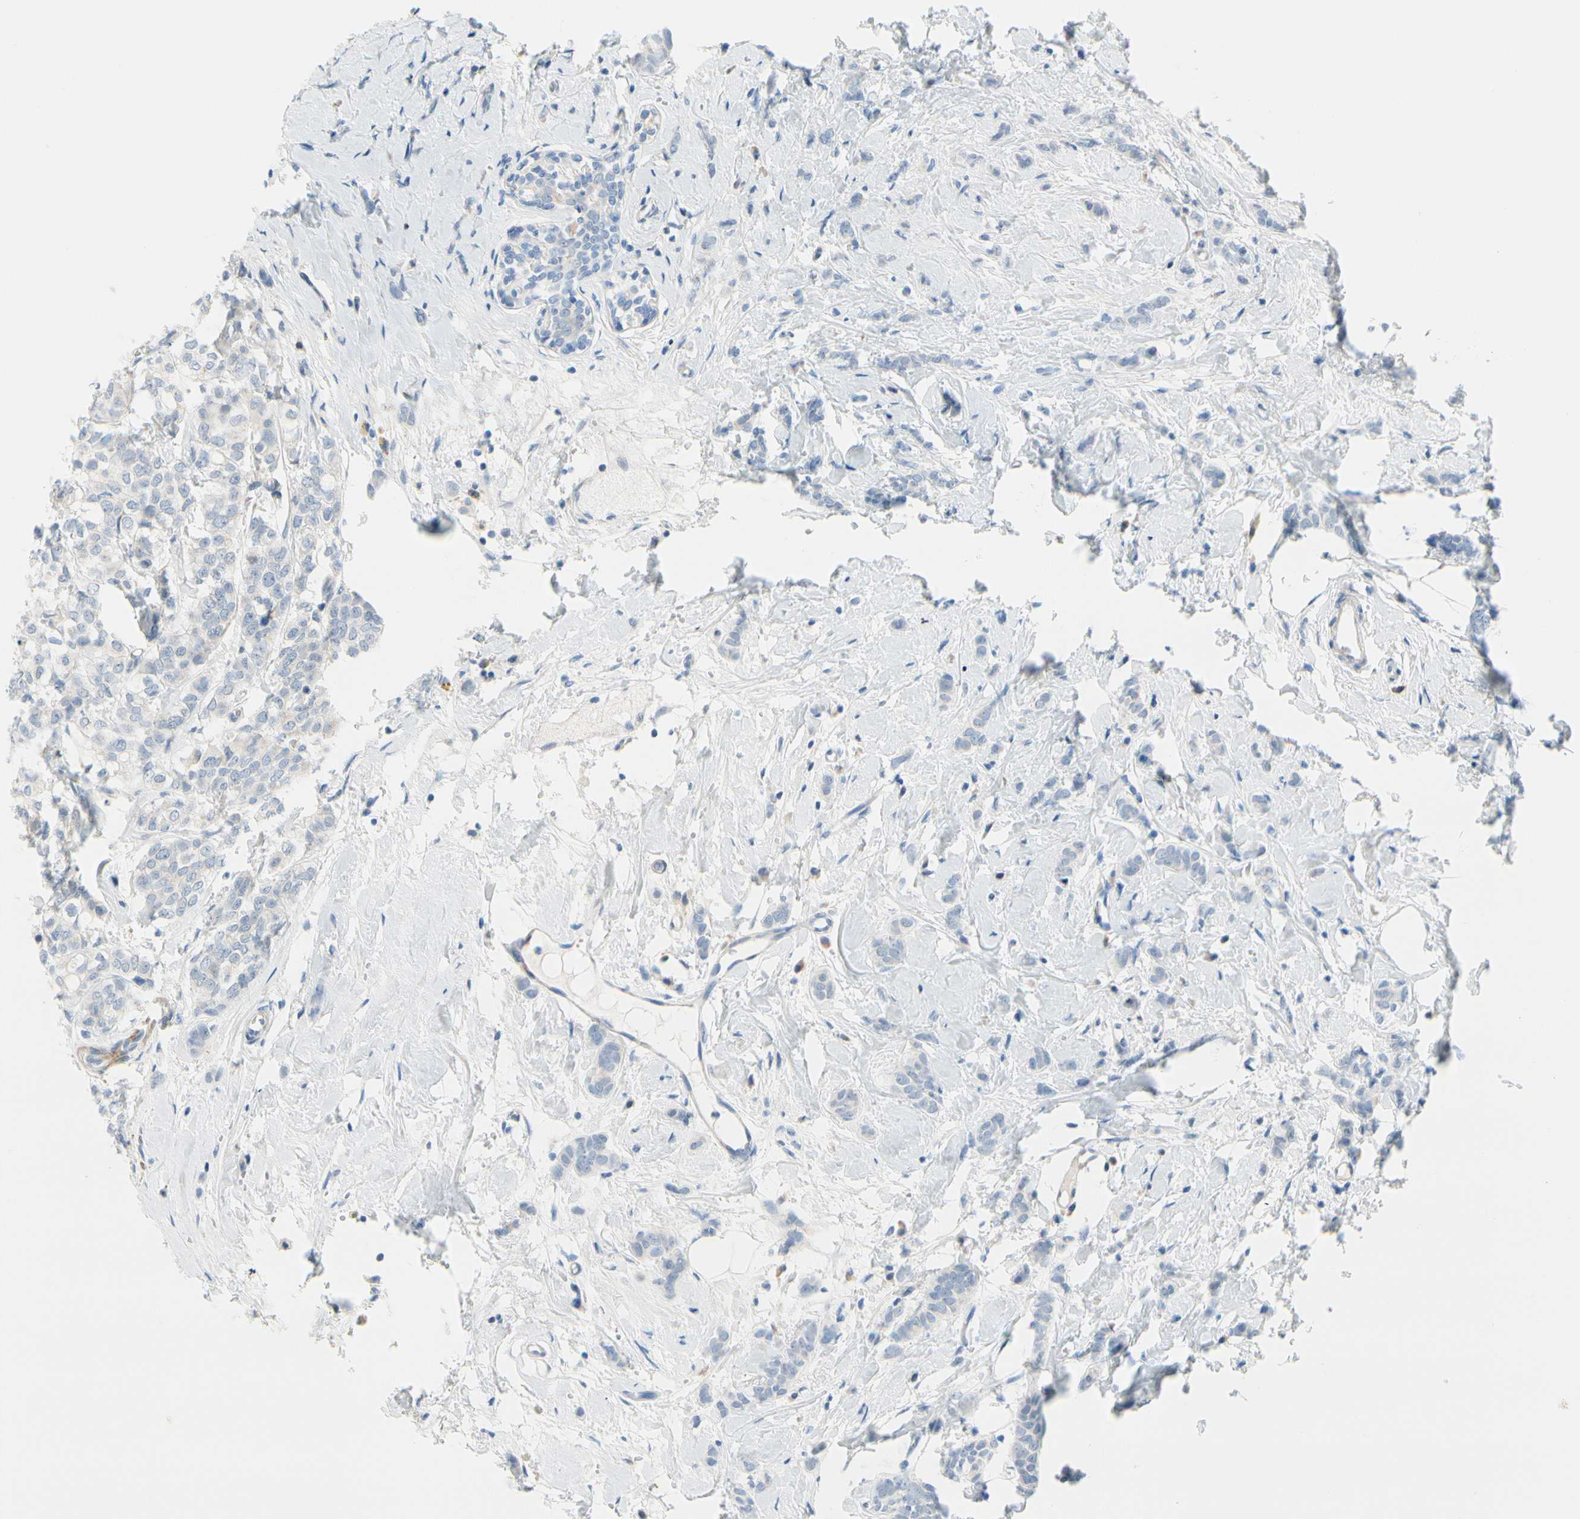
{"staining": {"intensity": "negative", "quantity": "none", "location": "none"}, "tissue": "breast cancer", "cell_type": "Tumor cells", "image_type": "cancer", "snomed": [{"axis": "morphology", "description": "Lobular carcinoma"}, {"axis": "topography", "description": "Breast"}], "caption": "This photomicrograph is of breast cancer (lobular carcinoma) stained with immunohistochemistry (IHC) to label a protein in brown with the nuclei are counter-stained blue. There is no positivity in tumor cells.", "gene": "FCER2", "patient": {"sex": "female", "age": 60}}